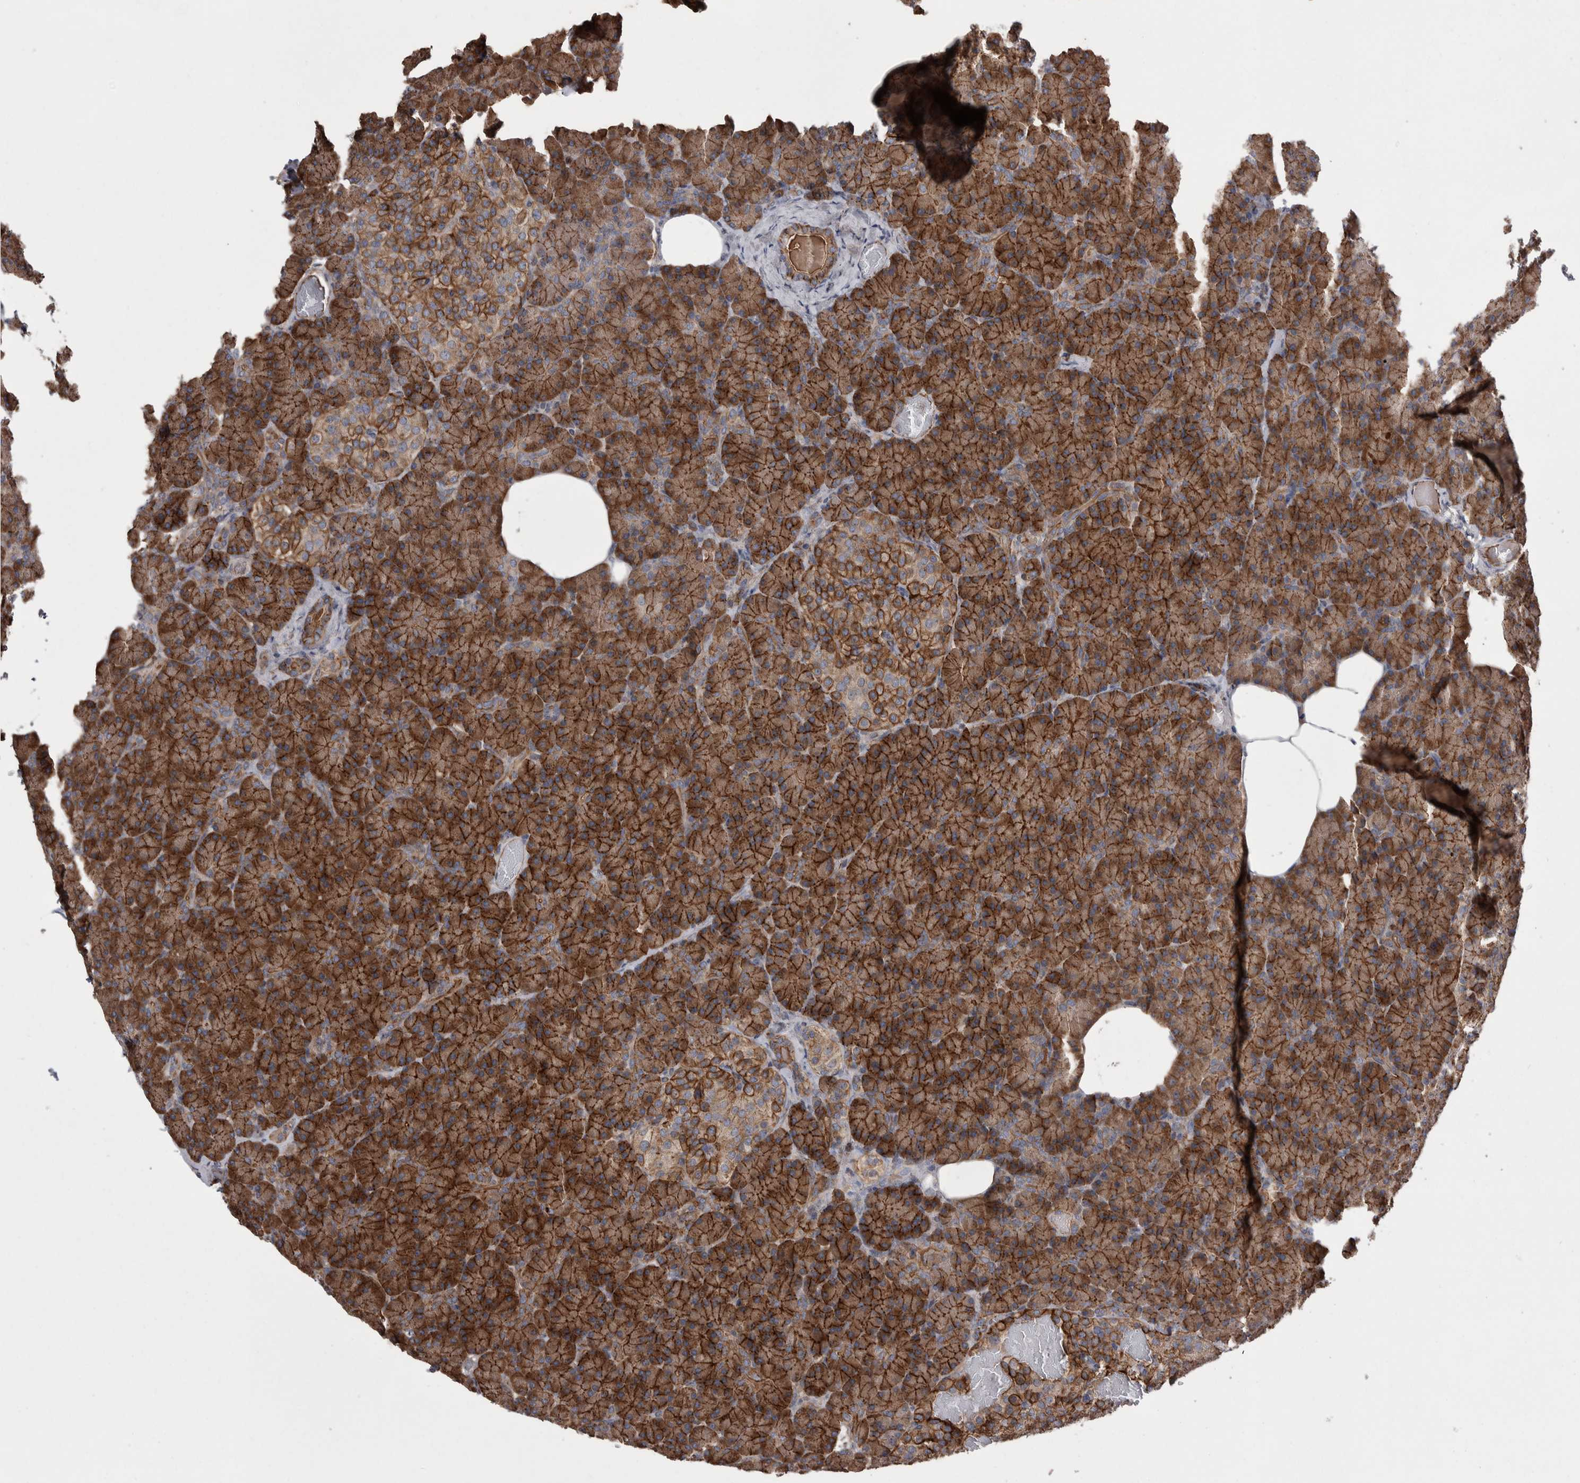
{"staining": {"intensity": "moderate", "quantity": ">75%", "location": "cytoplasmic/membranous"}, "tissue": "pancreas", "cell_type": "Exocrine glandular cells", "image_type": "normal", "snomed": [{"axis": "morphology", "description": "Normal tissue, NOS"}, {"axis": "topography", "description": "Pancreas"}], "caption": "Exocrine glandular cells show medium levels of moderate cytoplasmic/membranous staining in about >75% of cells in normal pancreas.", "gene": "LIMA1", "patient": {"sex": "female", "age": 43}}